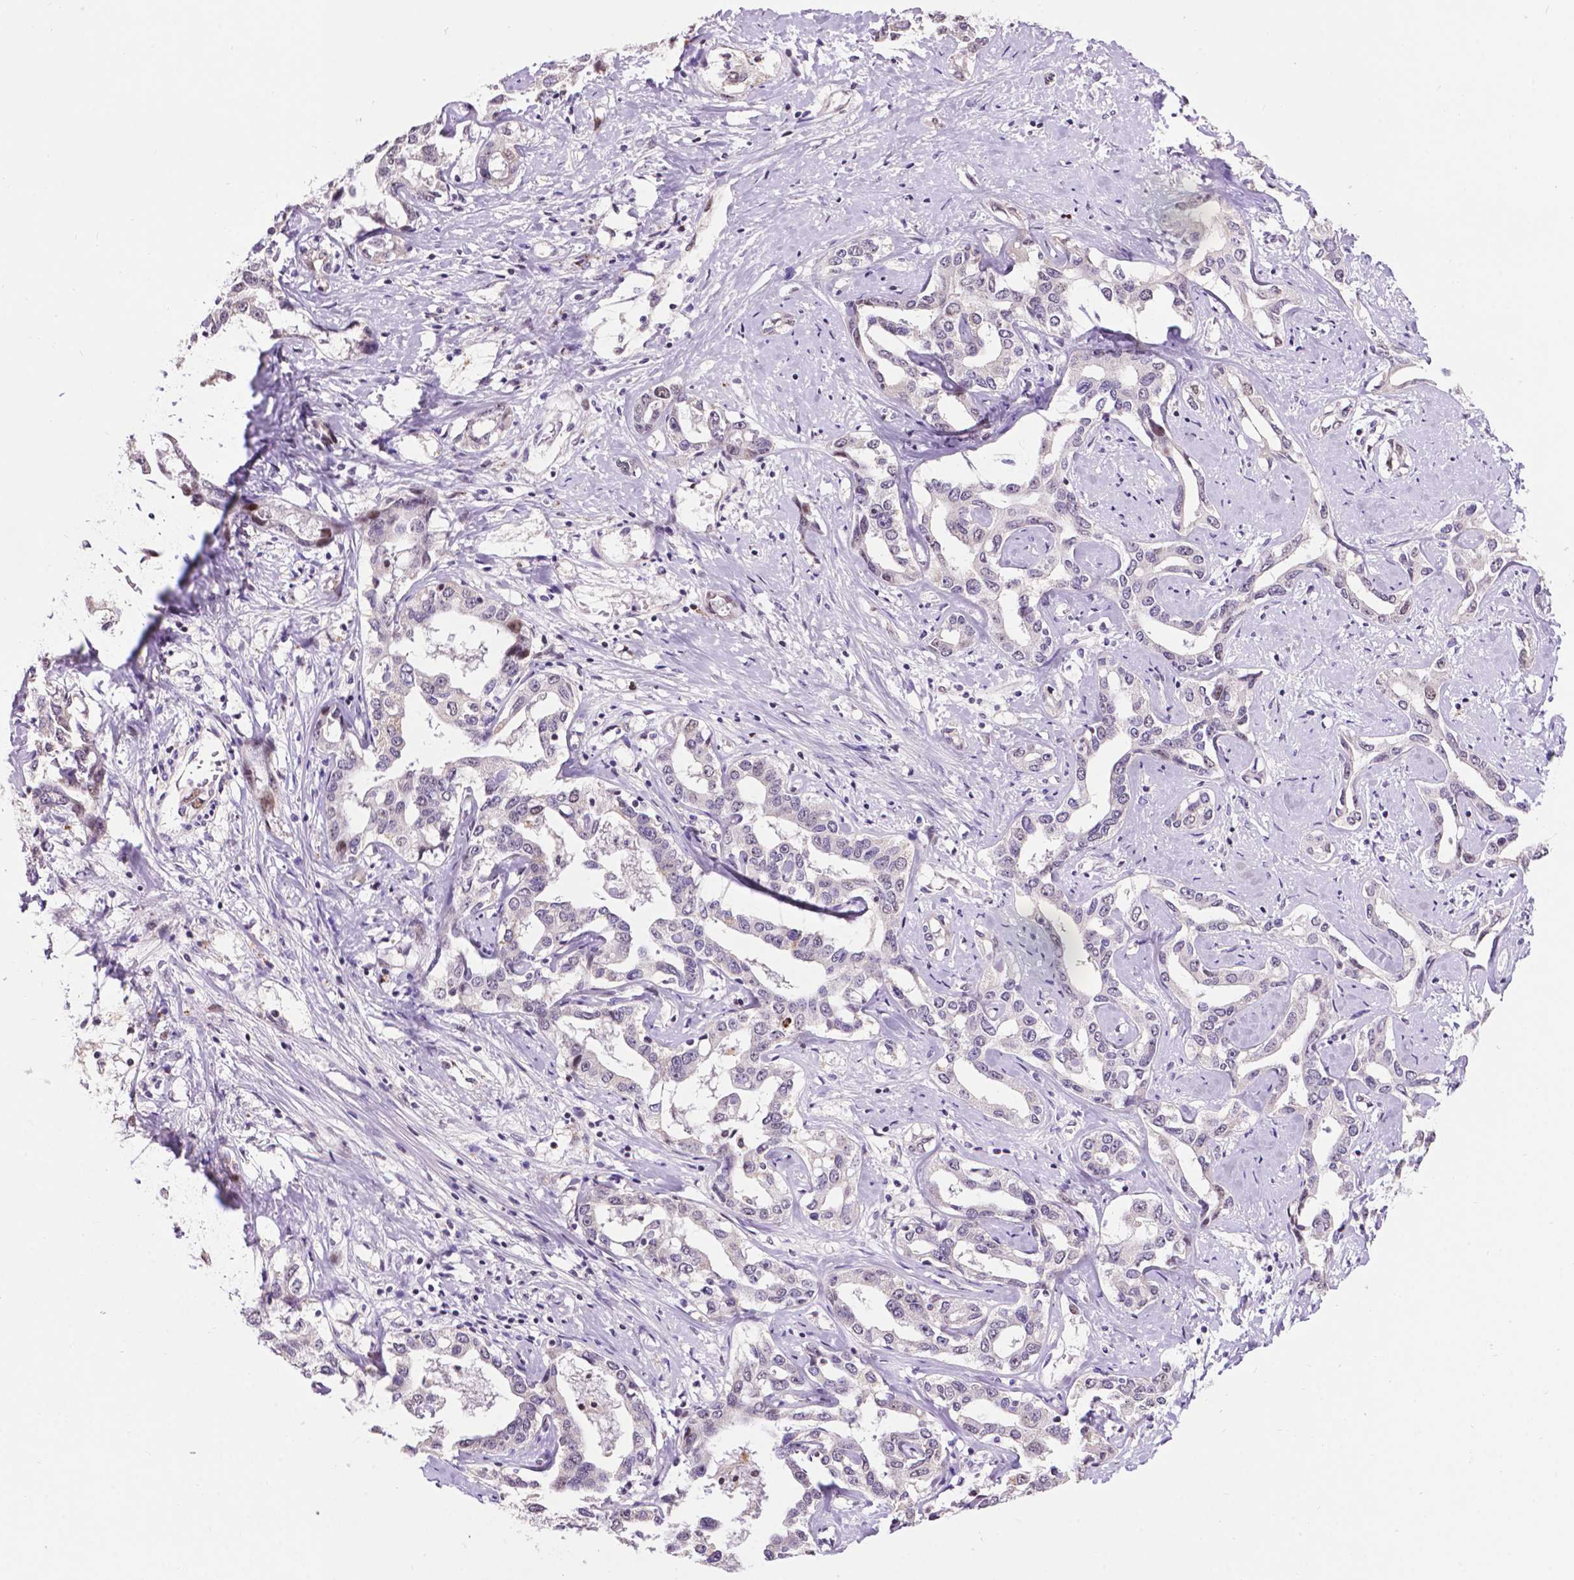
{"staining": {"intensity": "negative", "quantity": "none", "location": "none"}, "tissue": "liver cancer", "cell_type": "Tumor cells", "image_type": "cancer", "snomed": [{"axis": "morphology", "description": "Cholangiocarcinoma"}, {"axis": "topography", "description": "Liver"}], "caption": "Immunohistochemistry image of neoplastic tissue: liver cholangiocarcinoma stained with DAB (3,3'-diaminobenzidine) displays no significant protein positivity in tumor cells. Brightfield microscopy of IHC stained with DAB (3,3'-diaminobenzidine) (brown) and hematoxylin (blue), captured at high magnification.", "gene": "SMAD3", "patient": {"sex": "male", "age": 59}}